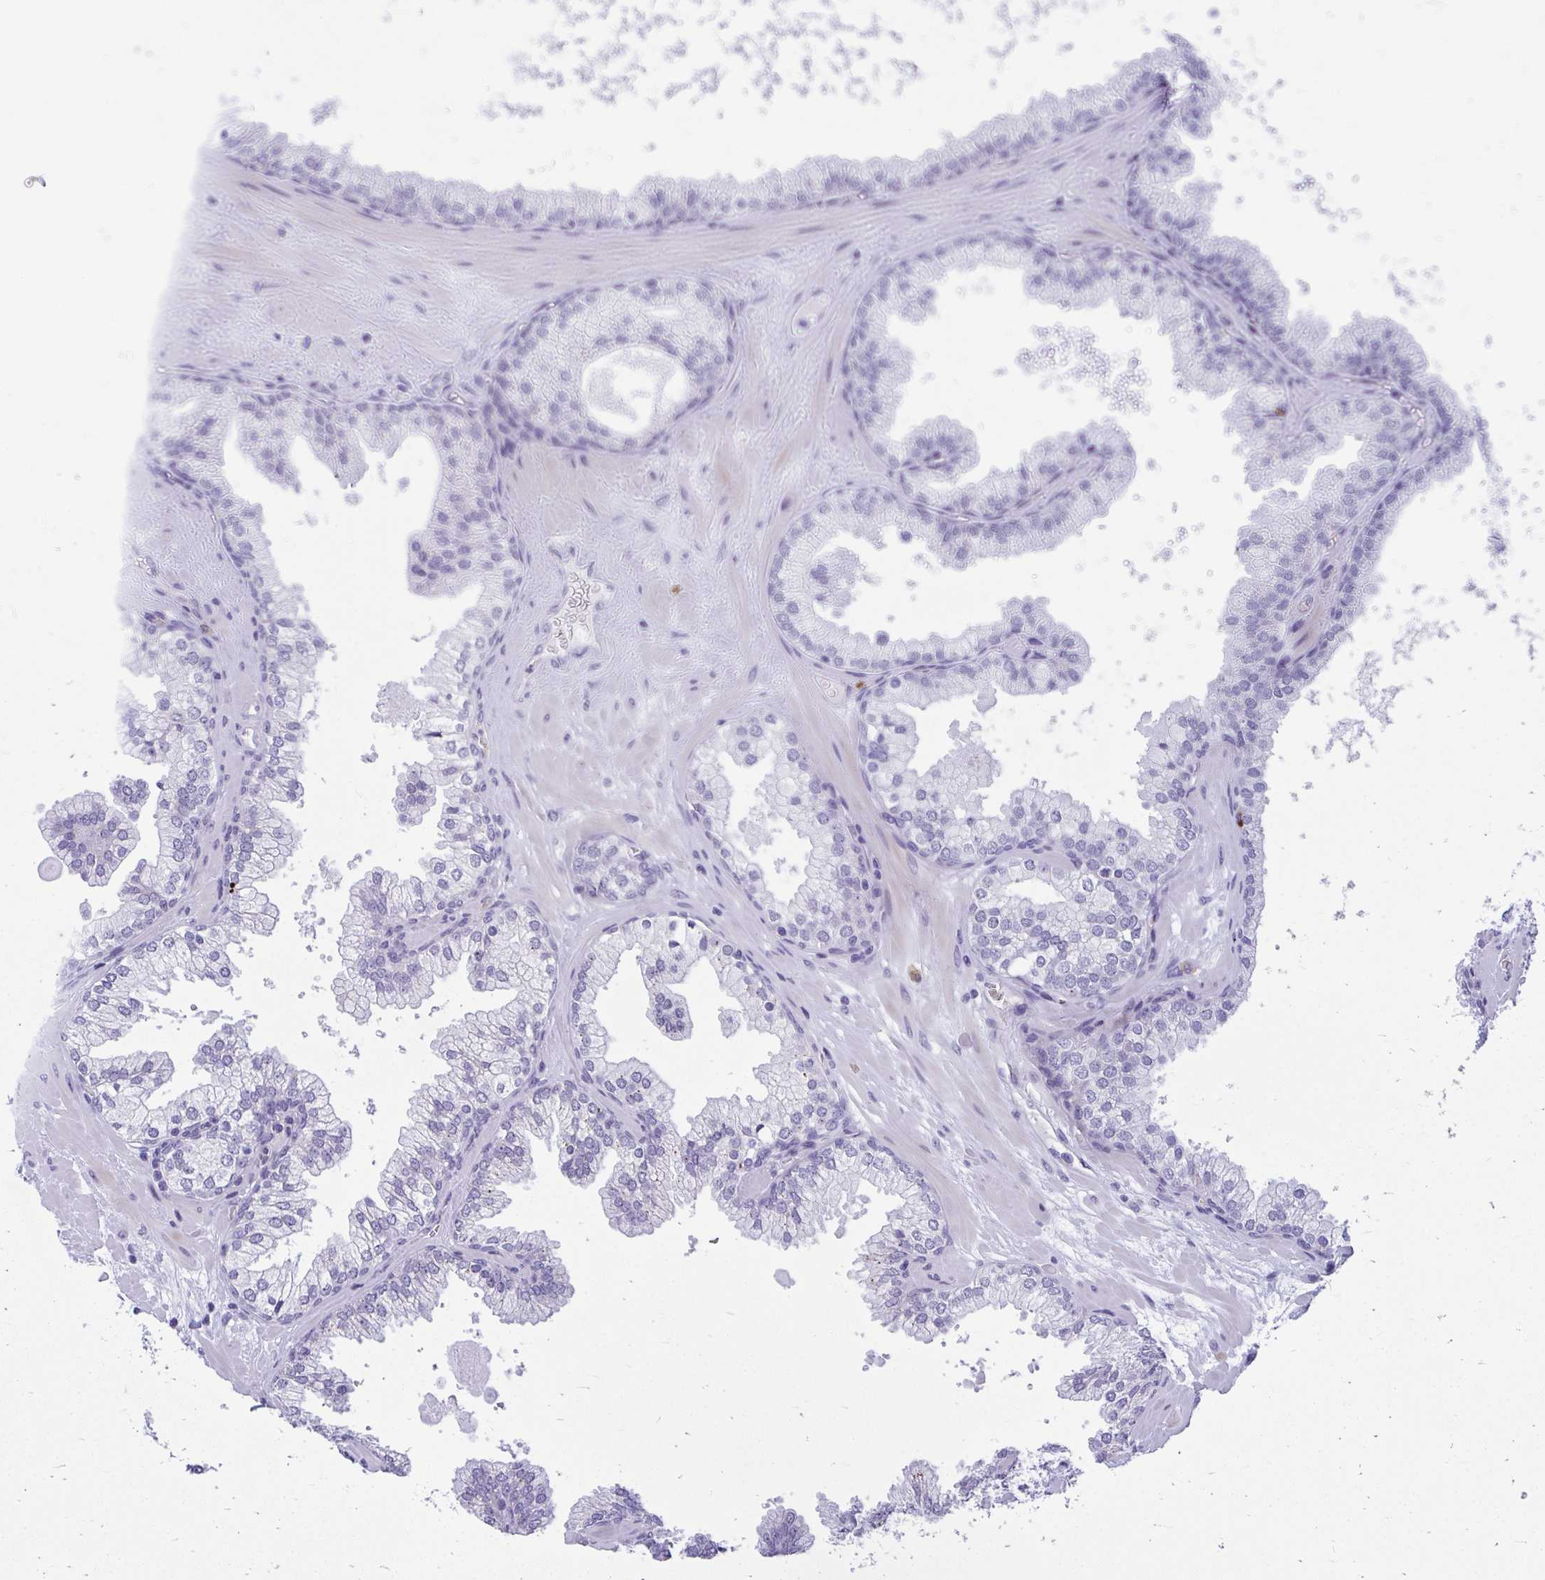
{"staining": {"intensity": "negative", "quantity": "none", "location": "none"}, "tissue": "prostate", "cell_type": "Glandular cells", "image_type": "normal", "snomed": [{"axis": "morphology", "description": "Normal tissue, NOS"}, {"axis": "topography", "description": "Prostate"}, {"axis": "topography", "description": "Peripheral nerve tissue"}], "caption": "High power microscopy image of an immunohistochemistry (IHC) image of unremarkable prostate, revealing no significant positivity in glandular cells.", "gene": "TSBP1", "patient": {"sex": "male", "age": 61}}